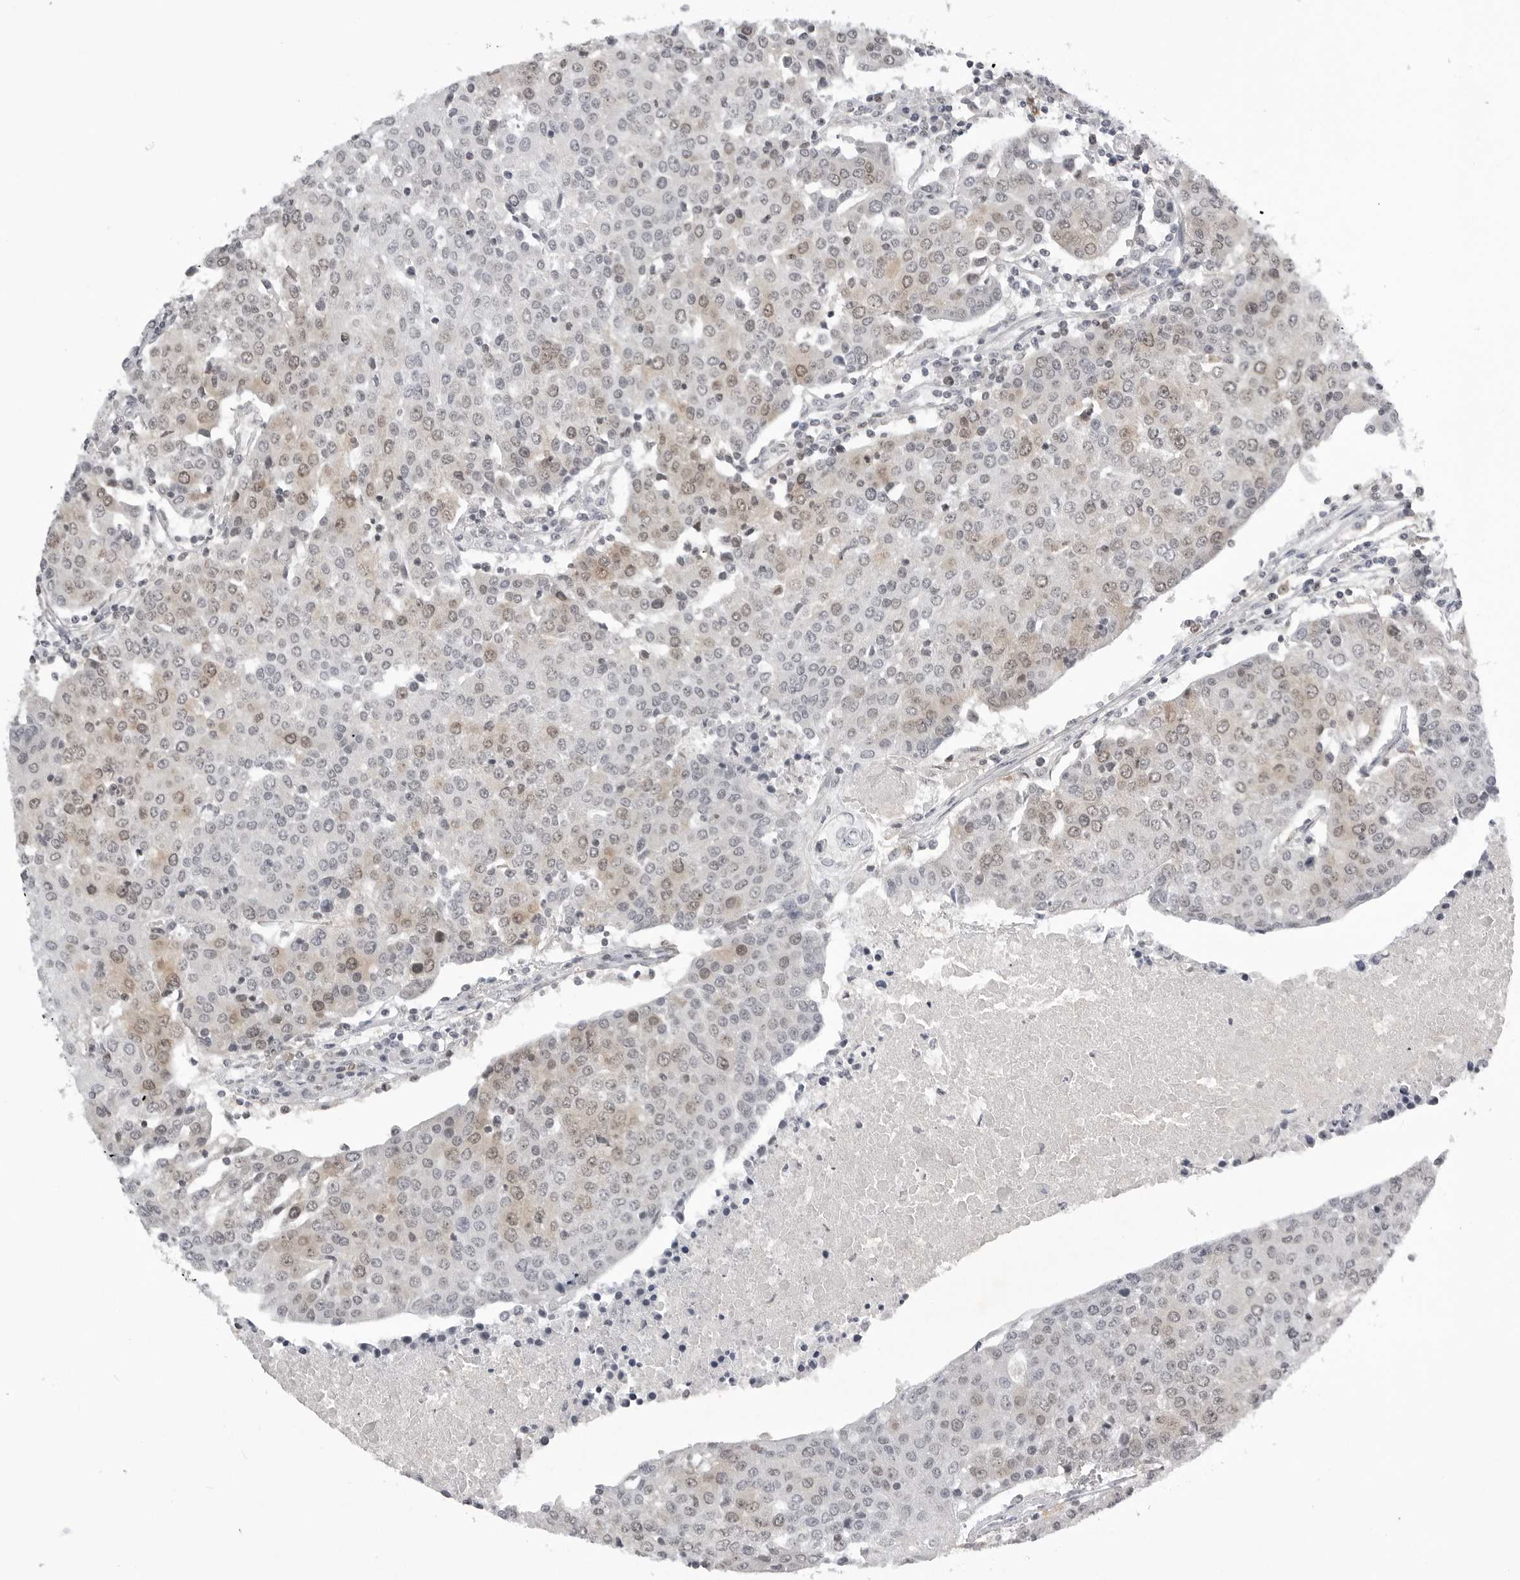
{"staining": {"intensity": "weak", "quantity": "25%-75%", "location": "cytoplasmic/membranous"}, "tissue": "urothelial cancer", "cell_type": "Tumor cells", "image_type": "cancer", "snomed": [{"axis": "morphology", "description": "Urothelial carcinoma, High grade"}, {"axis": "topography", "description": "Urinary bladder"}], "caption": "This is an image of IHC staining of urothelial carcinoma (high-grade), which shows weak expression in the cytoplasmic/membranous of tumor cells.", "gene": "RRM1", "patient": {"sex": "female", "age": 85}}